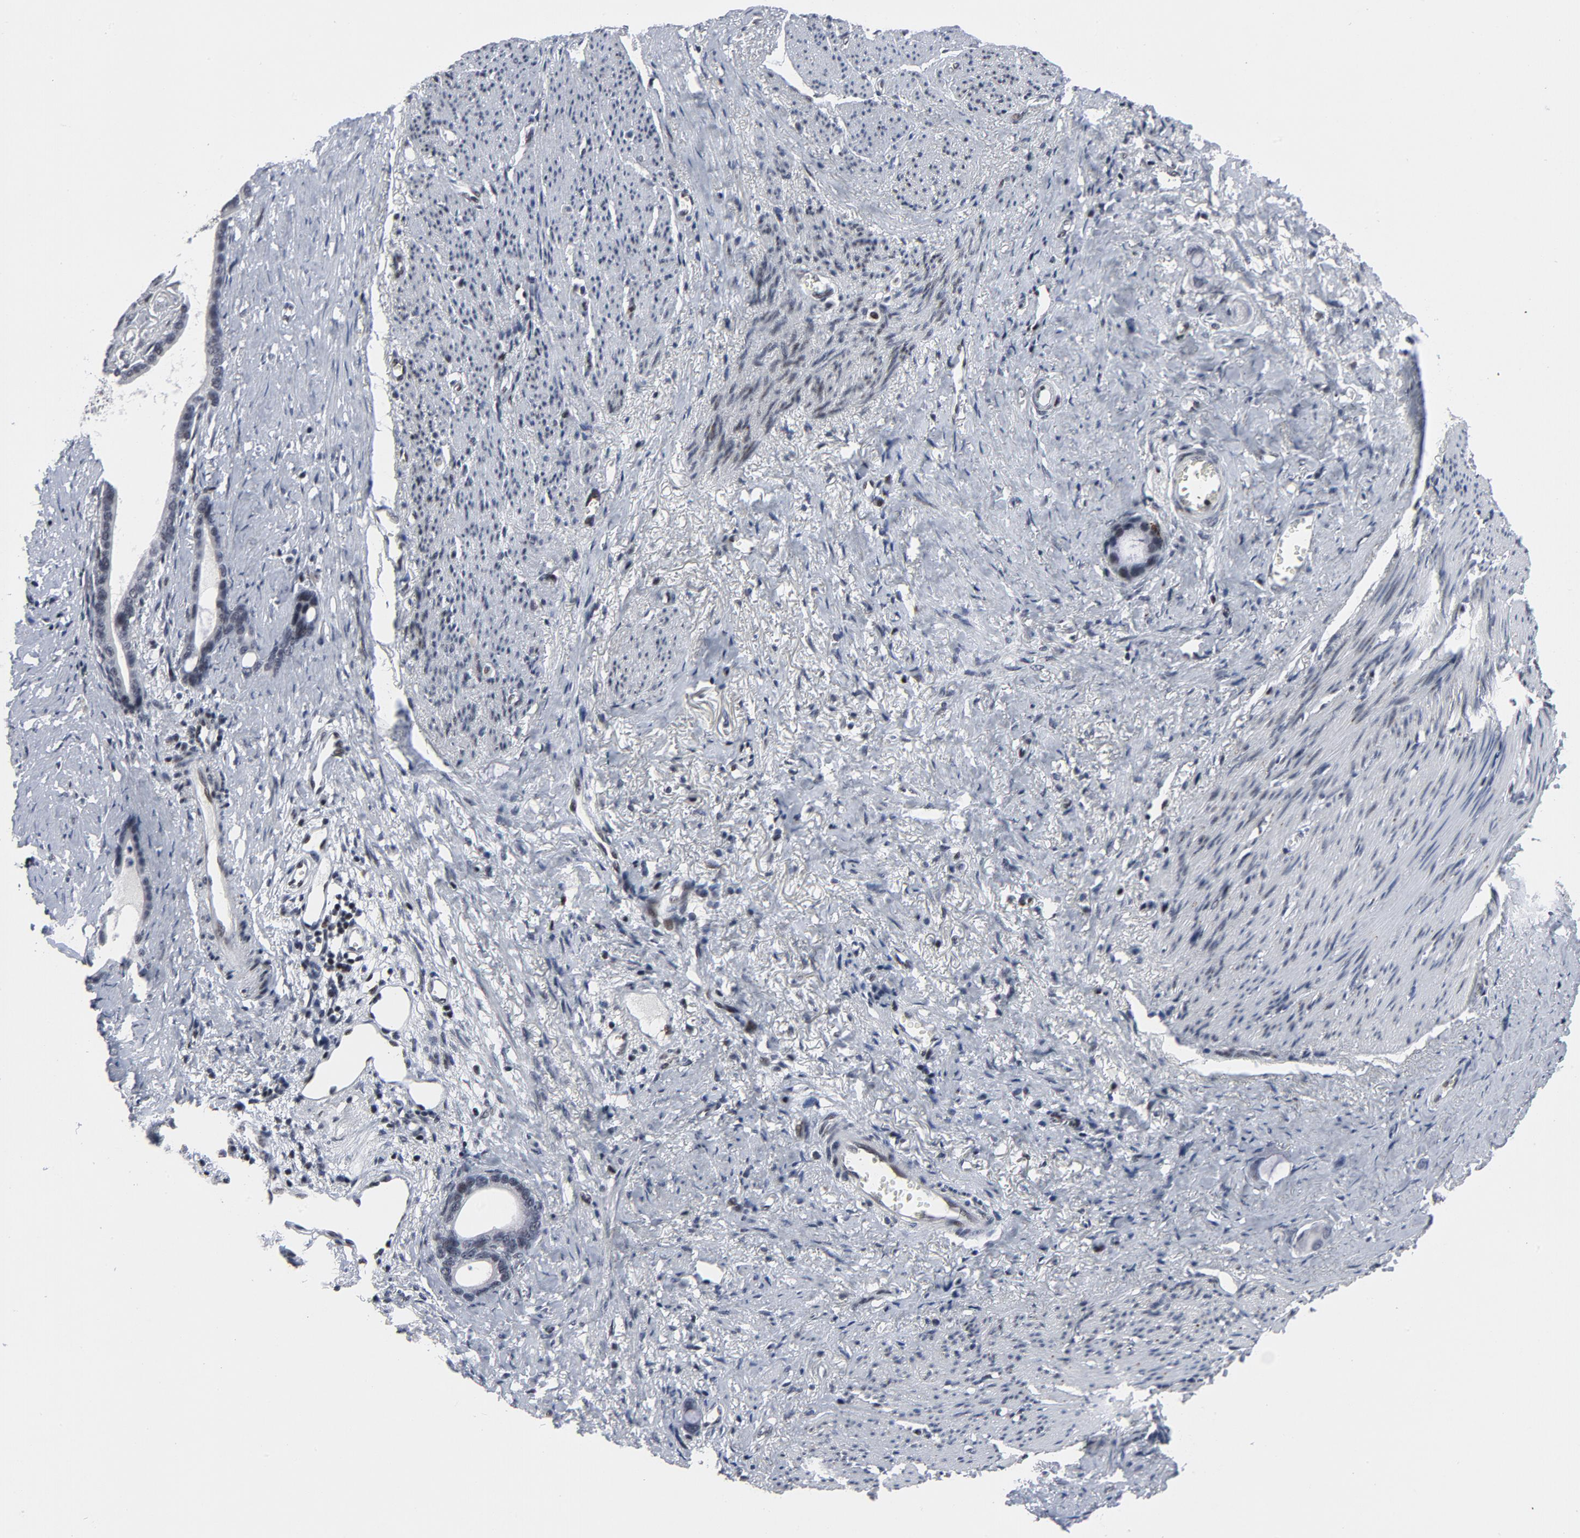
{"staining": {"intensity": "weak", "quantity": "<25%", "location": "nuclear"}, "tissue": "stomach cancer", "cell_type": "Tumor cells", "image_type": "cancer", "snomed": [{"axis": "morphology", "description": "Adenocarcinoma, NOS"}, {"axis": "topography", "description": "Stomach"}], "caption": "DAB (3,3'-diaminobenzidine) immunohistochemical staining of human stomach cancer shows no significant staining in tumor cells. The staining was performed using DAB to visualize the protein expression in brown, while the nuclei were stained in blue with hematoxylin (Magnification: 20x).", "gene": "GABPA", "patient": {"sex": "female", "age": 75}}